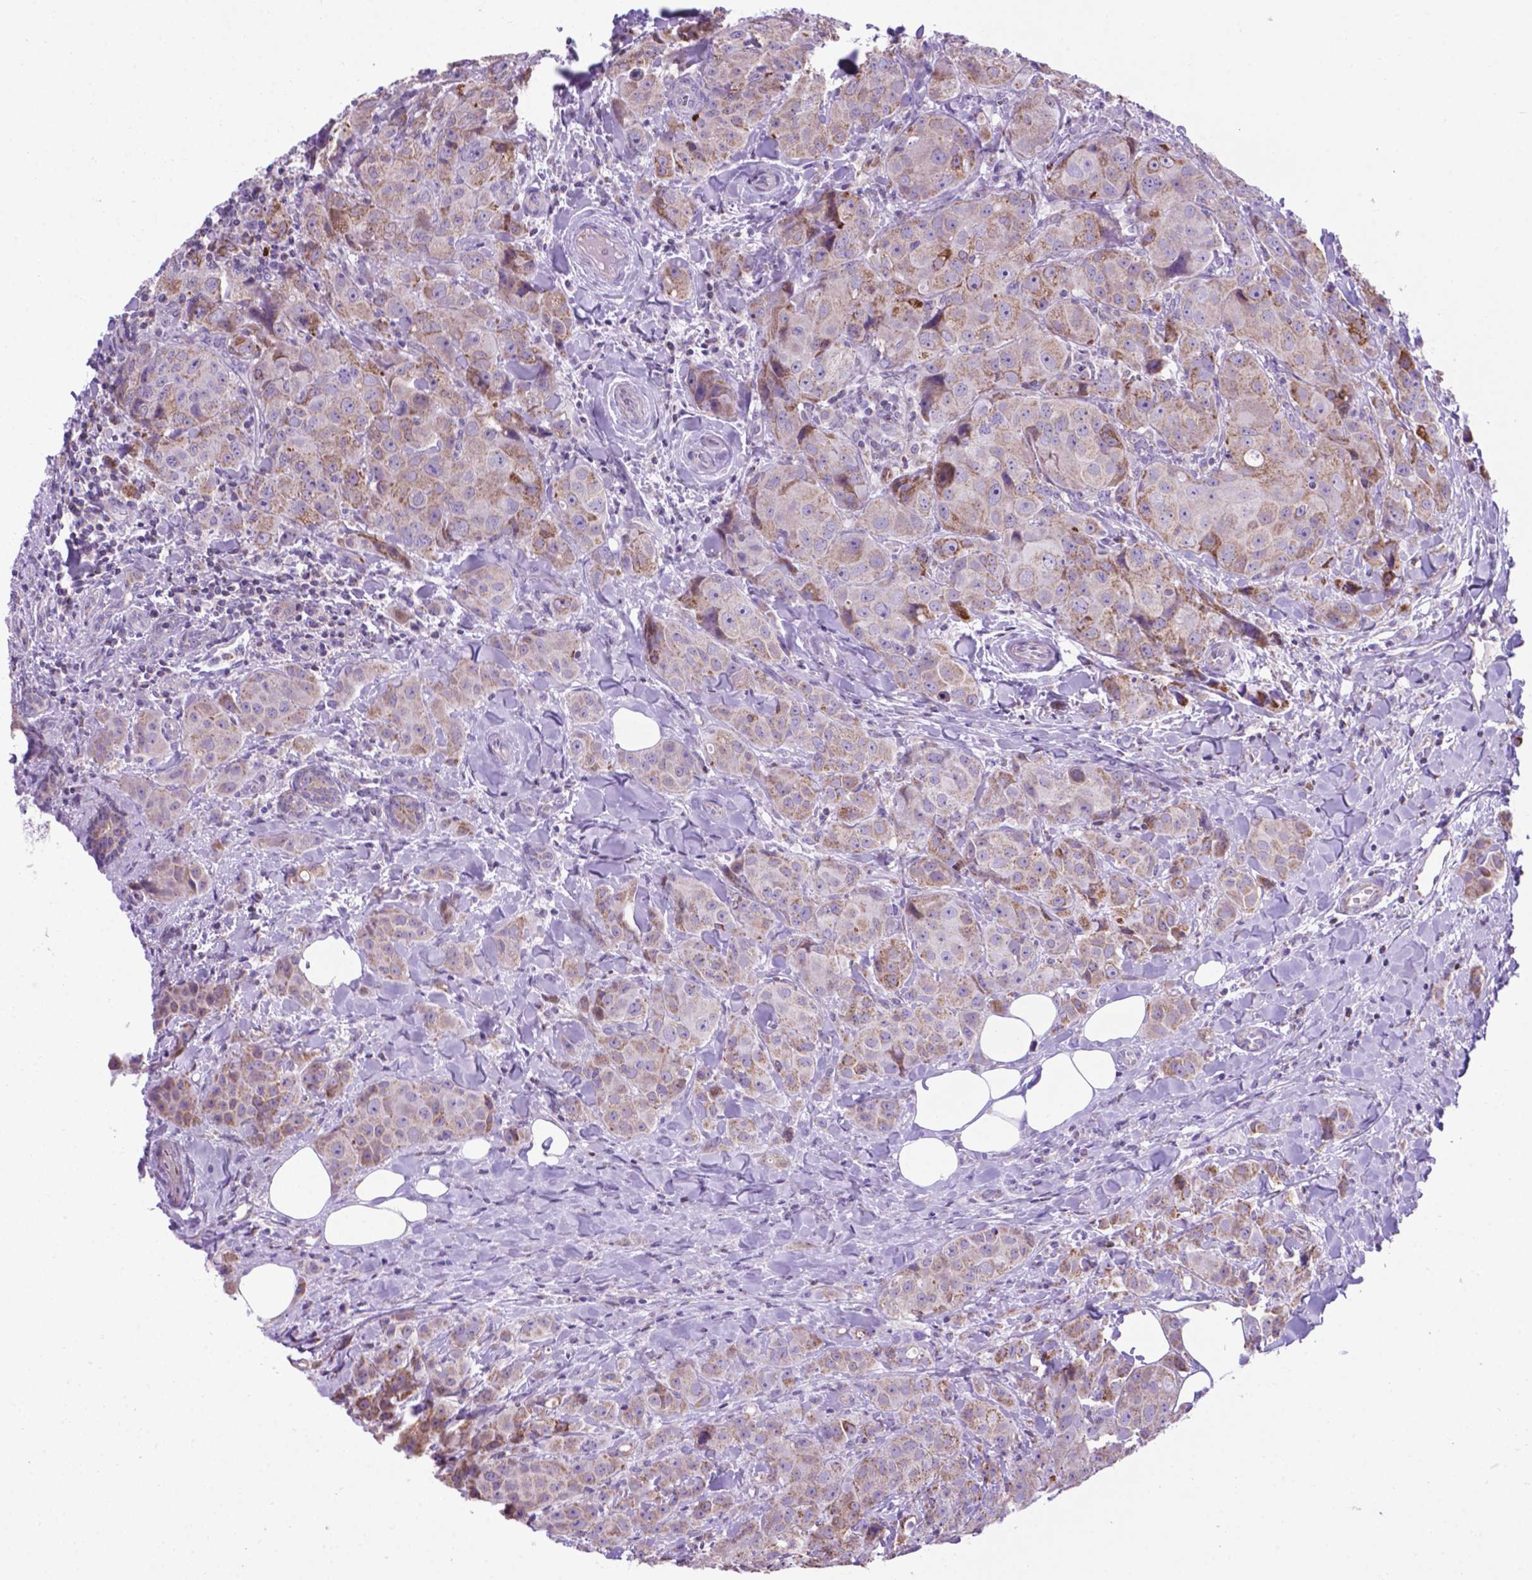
{"staining": {"intensity": "weak", "quantity": "25%-75%", "location": "cytoplasmic/membranous"}, "tissue": "breast cancer", "cell_type": "Tumor cells", "image_type": "cancer", "snomed": [{"axis": "morphology", "description": "Duct carcinoma"}, {"axis": "topography", "description": "Breast"}], "caption": "Human breast intraductal carcinoma stained for a protein (brown) demonstrates weak cytoplasmic/membranous positive staining in about 25%-75% of tumor cells.", "gene": "POU3F3", "patient": {"sex": "female", "age": 43}}